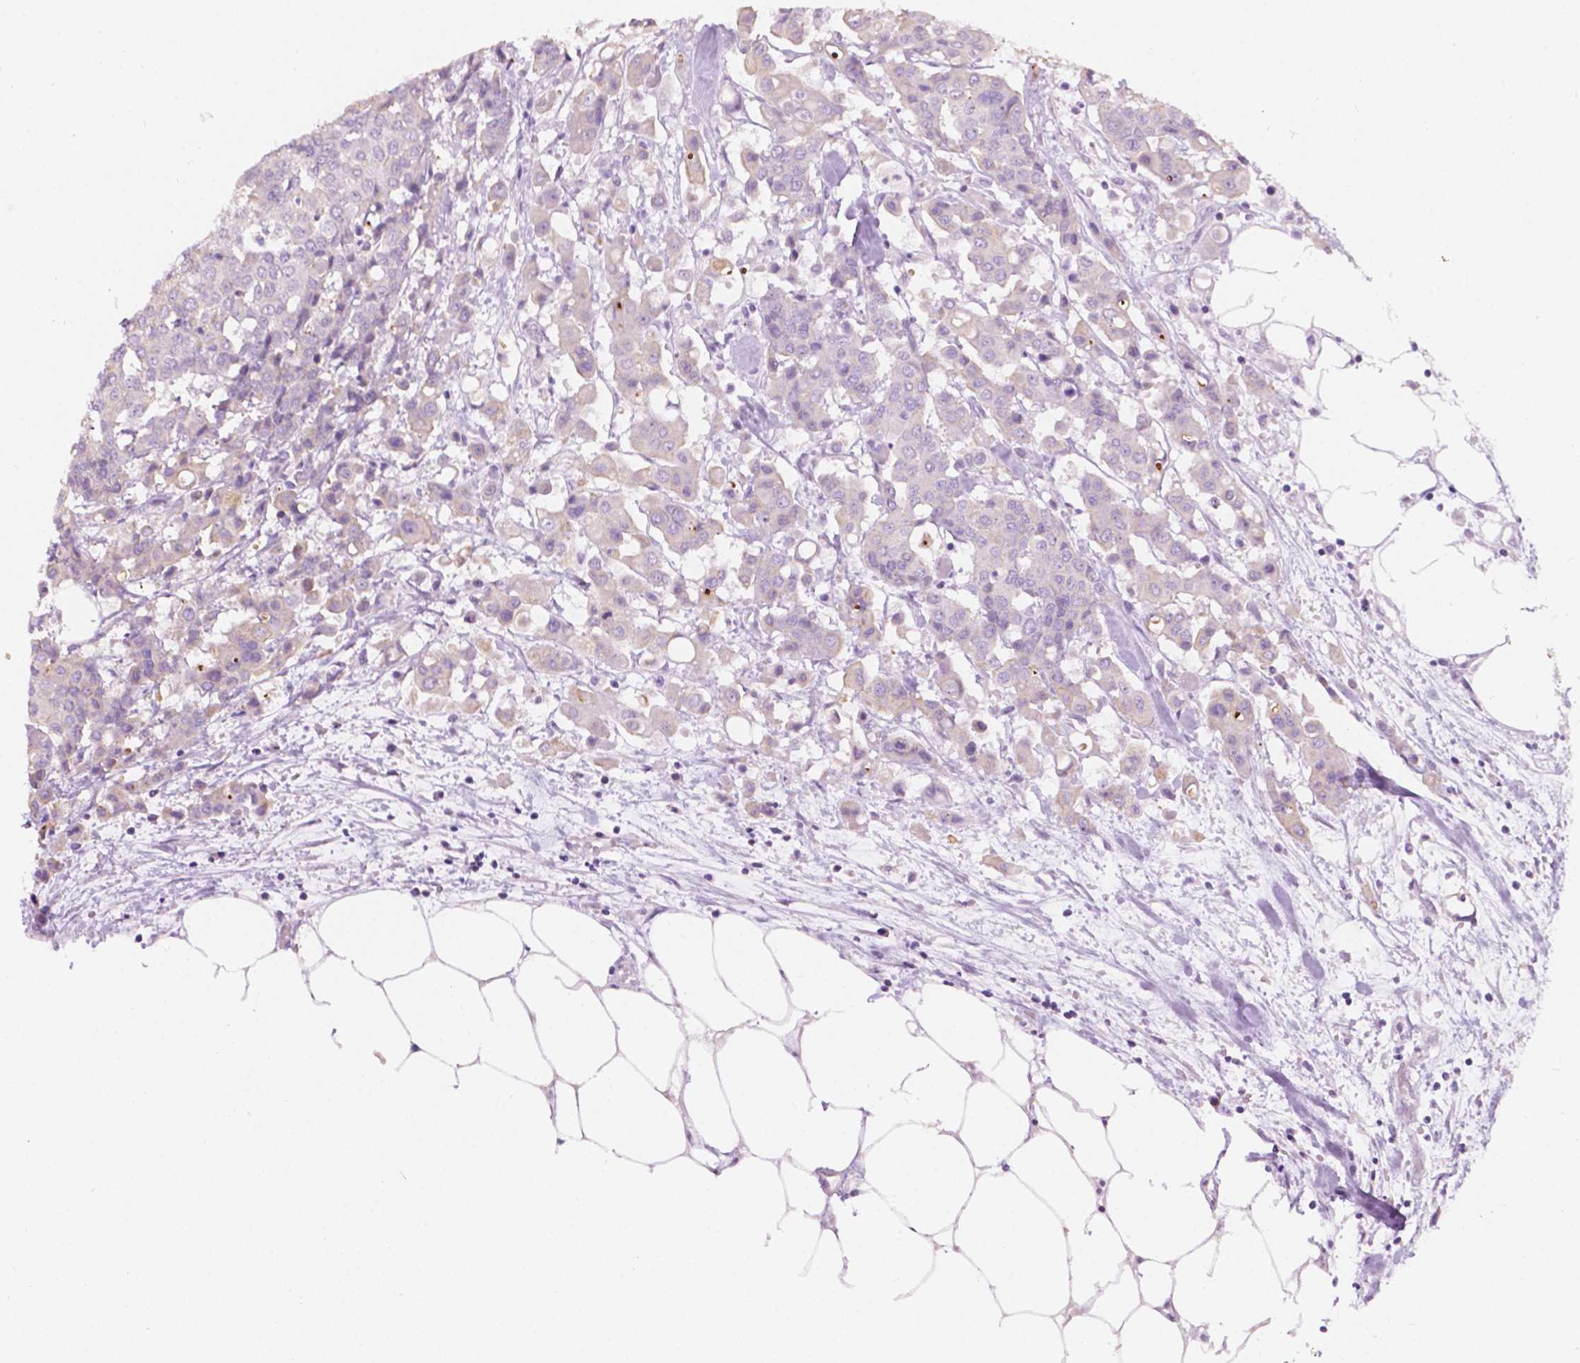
{"staining": {"intensity": "negative", "quantity": "none", "location": "none"}, "tissue": "carcinoid", "cell_type": "Tumor cells", "image_type": "cancer", "snomed": [{"axis": "morphology", "description": "Carcinoid, malignant, NOS"}, {"axis": "topography", "description": "Colon"}], "caption": "An immunohistochemistry image of carcinoid is shown. There is no staining in tumor cells of carcinoid.", "gene": "NOS1AP", "patient": {"sex": "male", "age": 81}}